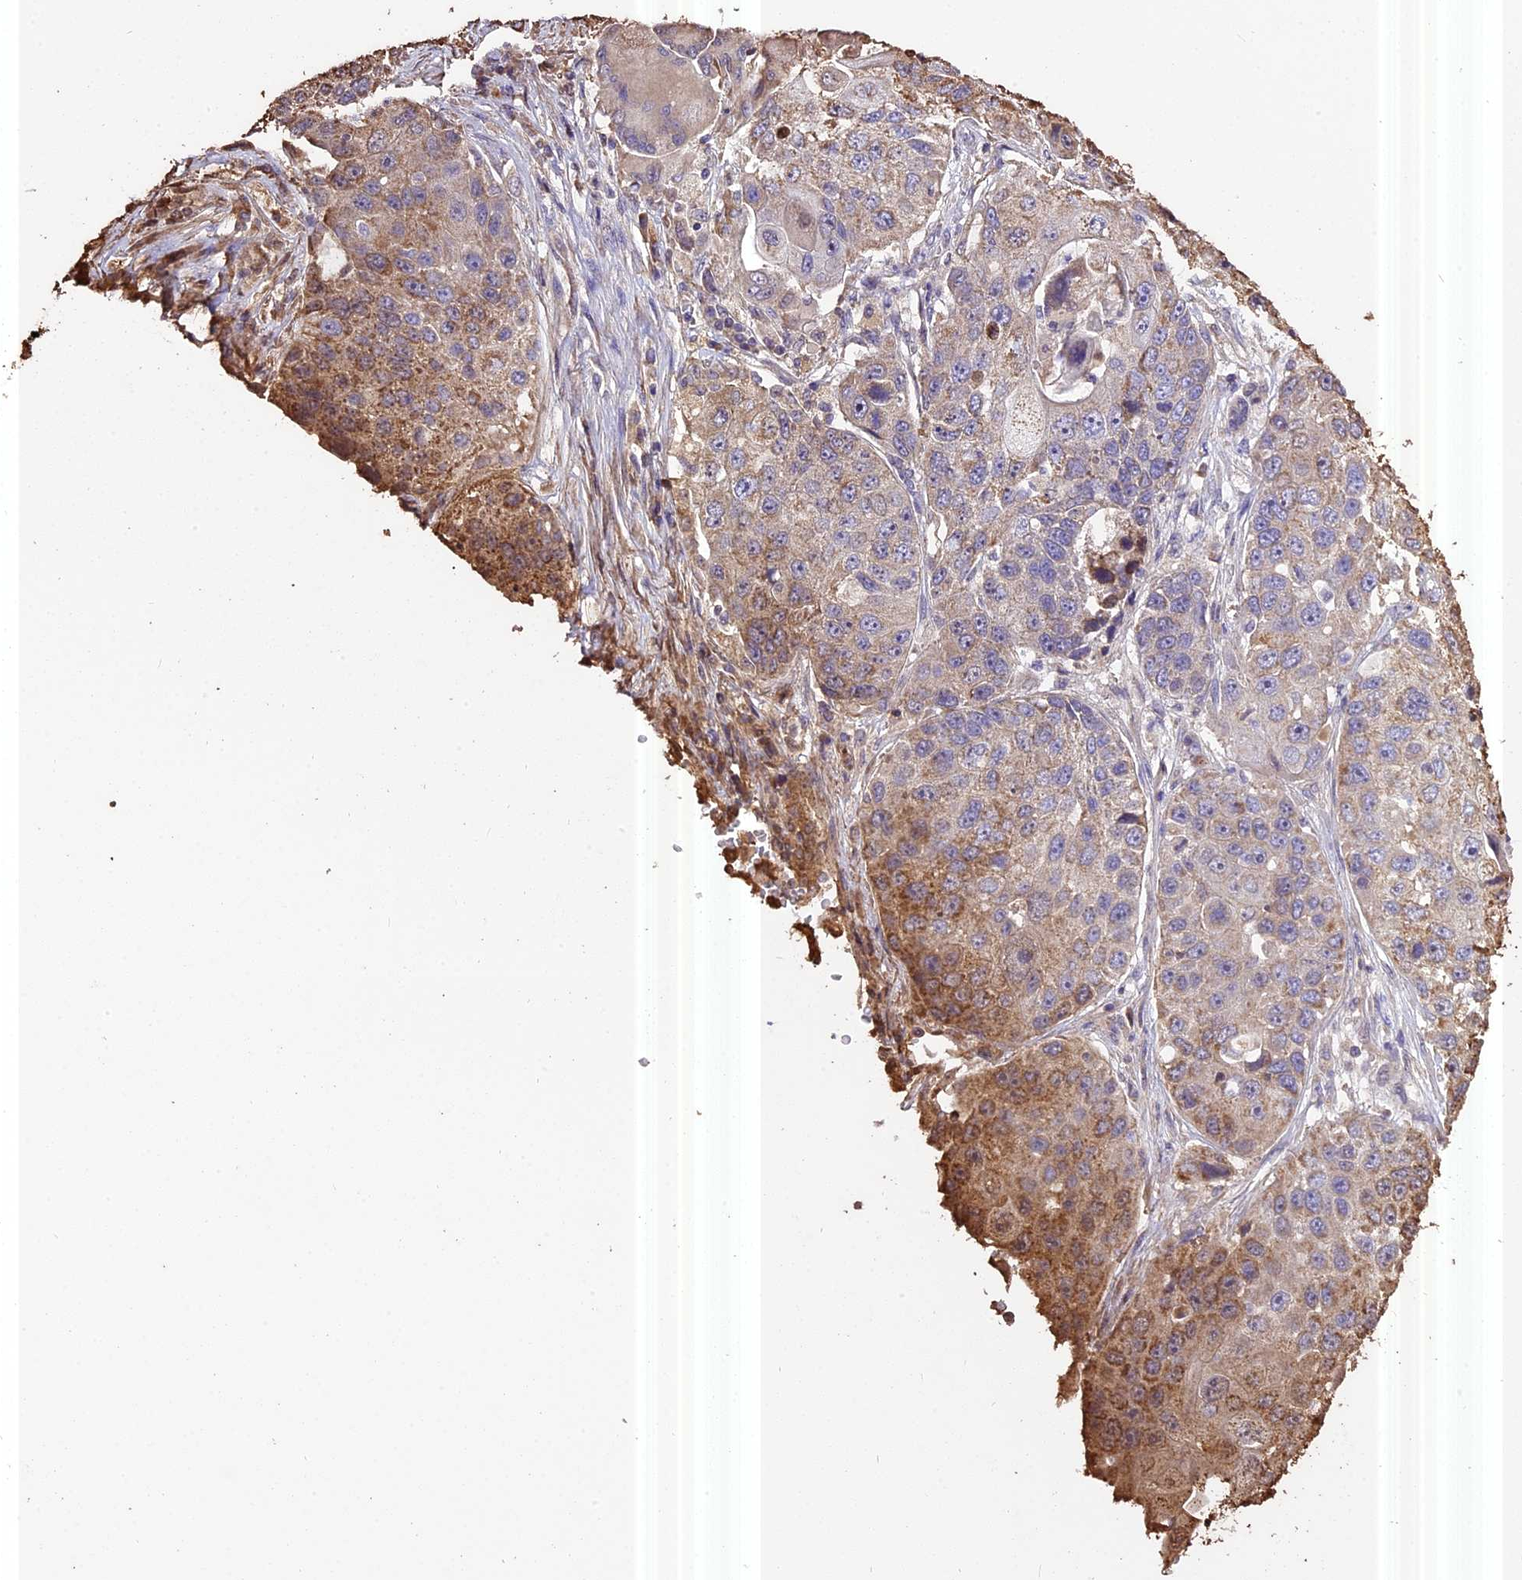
{"staining": {"intensity": "moderate", "quantity": "<25%", "location": "cytoplasmic/membranous"}, "tissue": "lung cancer", "cell_type": "Tumor cells", "image_type": "cancer", "snomed": [{"axis": "morphology", "description": "Squamous cell carcinoma, NOS"}, {"axis": "topography", "description": "Lung"}], "caption": "High-magnification brightfield microscopy of squamous cell carcinoma (lung) stained with DAB (brown) and counterstained with hematoxylin (blue). tumor cells exhibit moderate cytoplasmic/membranous expression is appreciated in approximately<25% of cells.", "gene": "PGPEP1L", "patient": {"sex": "male", "age": 61}}